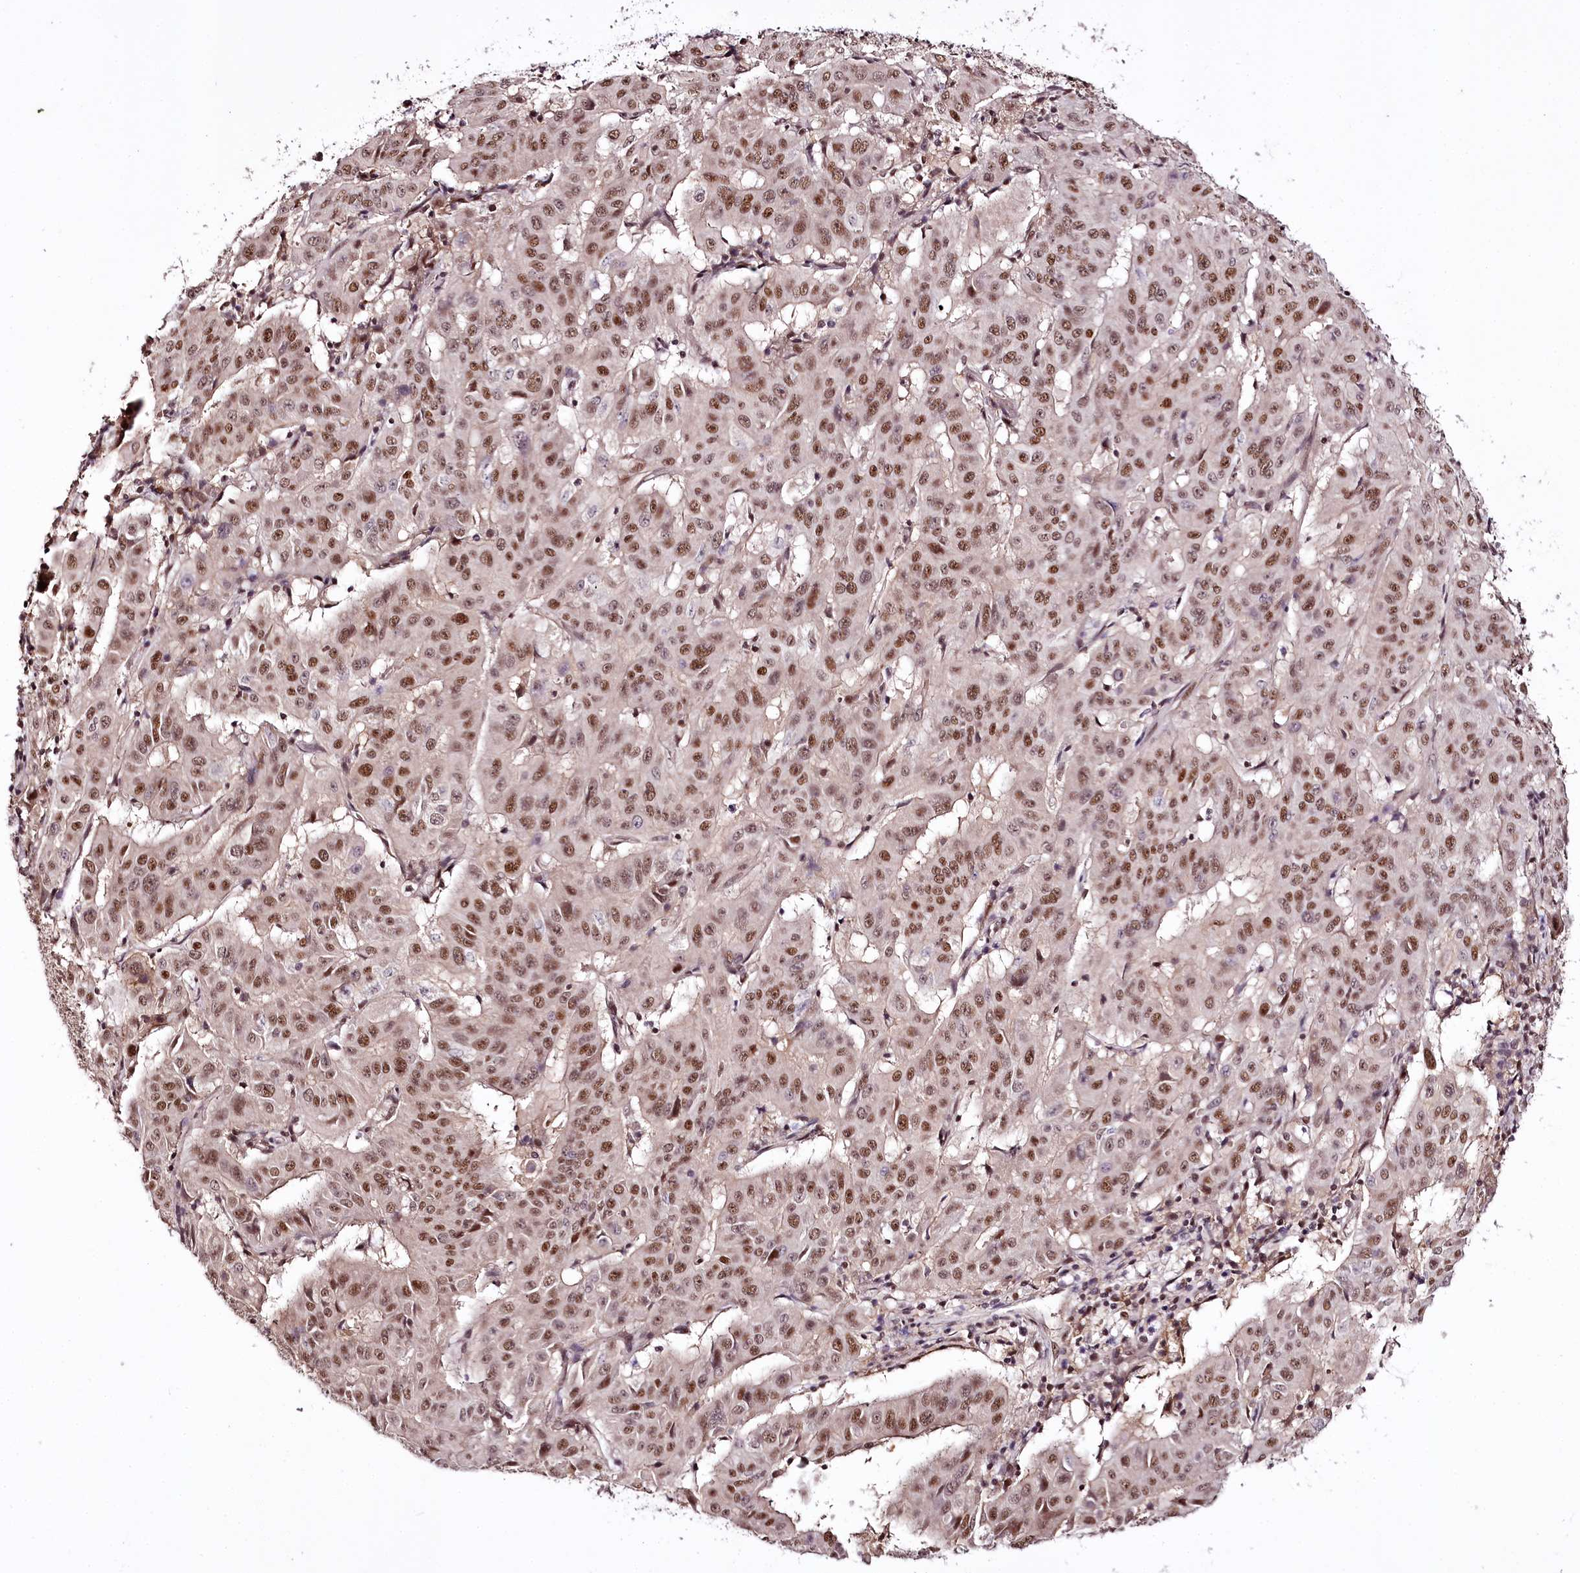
{"staining": {"intensity": "moderate", "quantity": ">75%", "location": "nuclear"}, "tissue": "pancreatic cancer", "cell_type": "Tumor cells", "image_type": "cancer", "snomed": [{"axis": "morphology", "description": "Adenocarcinoma, NOS"}, {"axis": "topography", "description": "Pancreas"}], "caption": "Moderate nuclear protein positivity is appreciated in approximately >75% of tumor cells in pancreatic adenocarcinoma. (DAB (3,3'-diaminobenzidine) = brown stain, brightfield microscopy at high magnification).", "gene": "TTC33", "patient": {"sex": "male", "age": 63}}